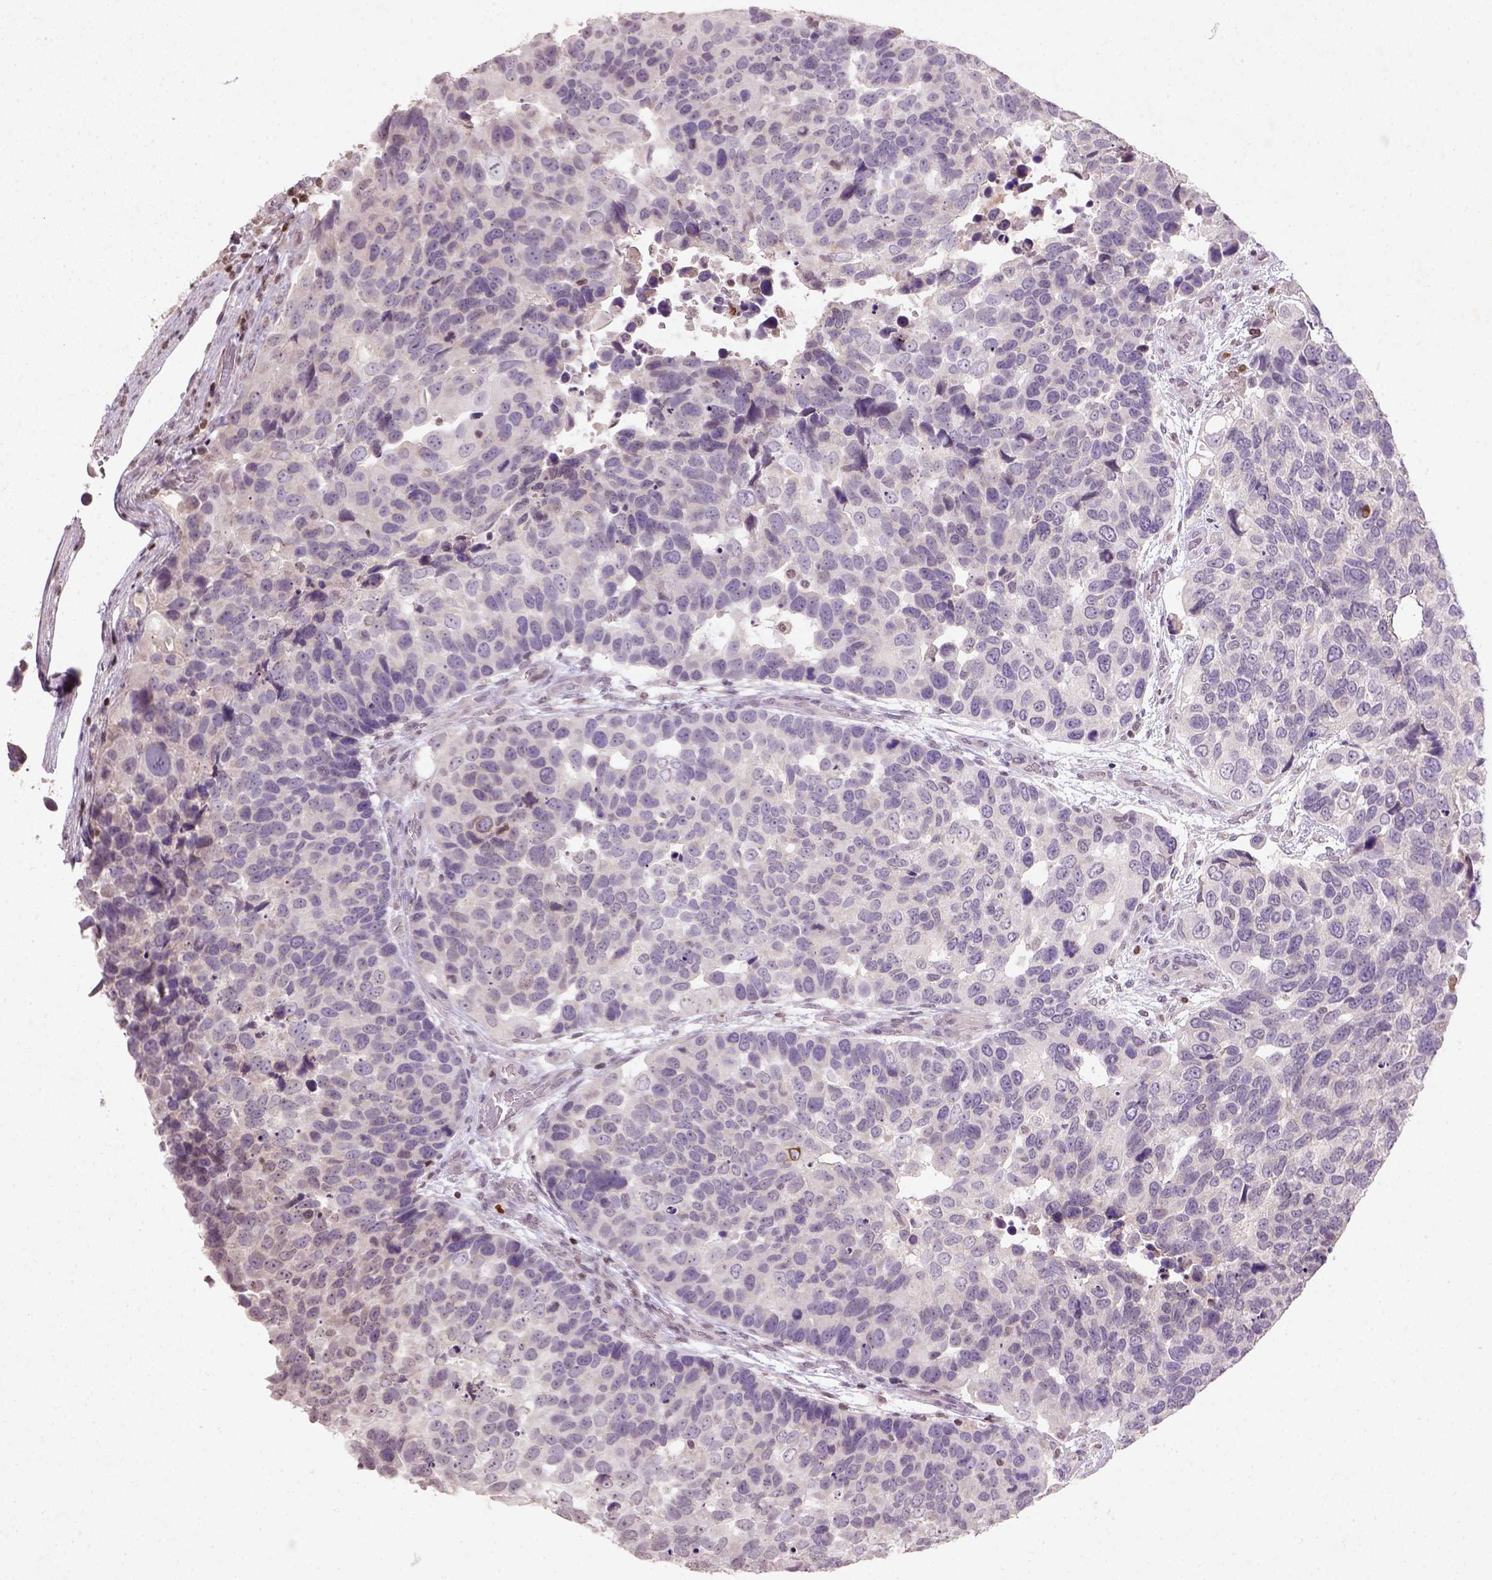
{"staining": {"intensity": "negative", "quantity": "none", "location": "none"}, "tissue": "urothelial cancer", "cell_type": "Tumor cells", "image_type": "cancer", "snomed": [{"axis": "morphology", "description": "Urothelial carcinoma, High grade"}, {"axis": "topography", "description": "Urinary bladder"}], "caption": "The micrograph shows no significant positivity in tumor cells of high-grade urothelial carcinoma.", "gene": "NUDT3", "patient": {"sex": "male", "age": 60}}